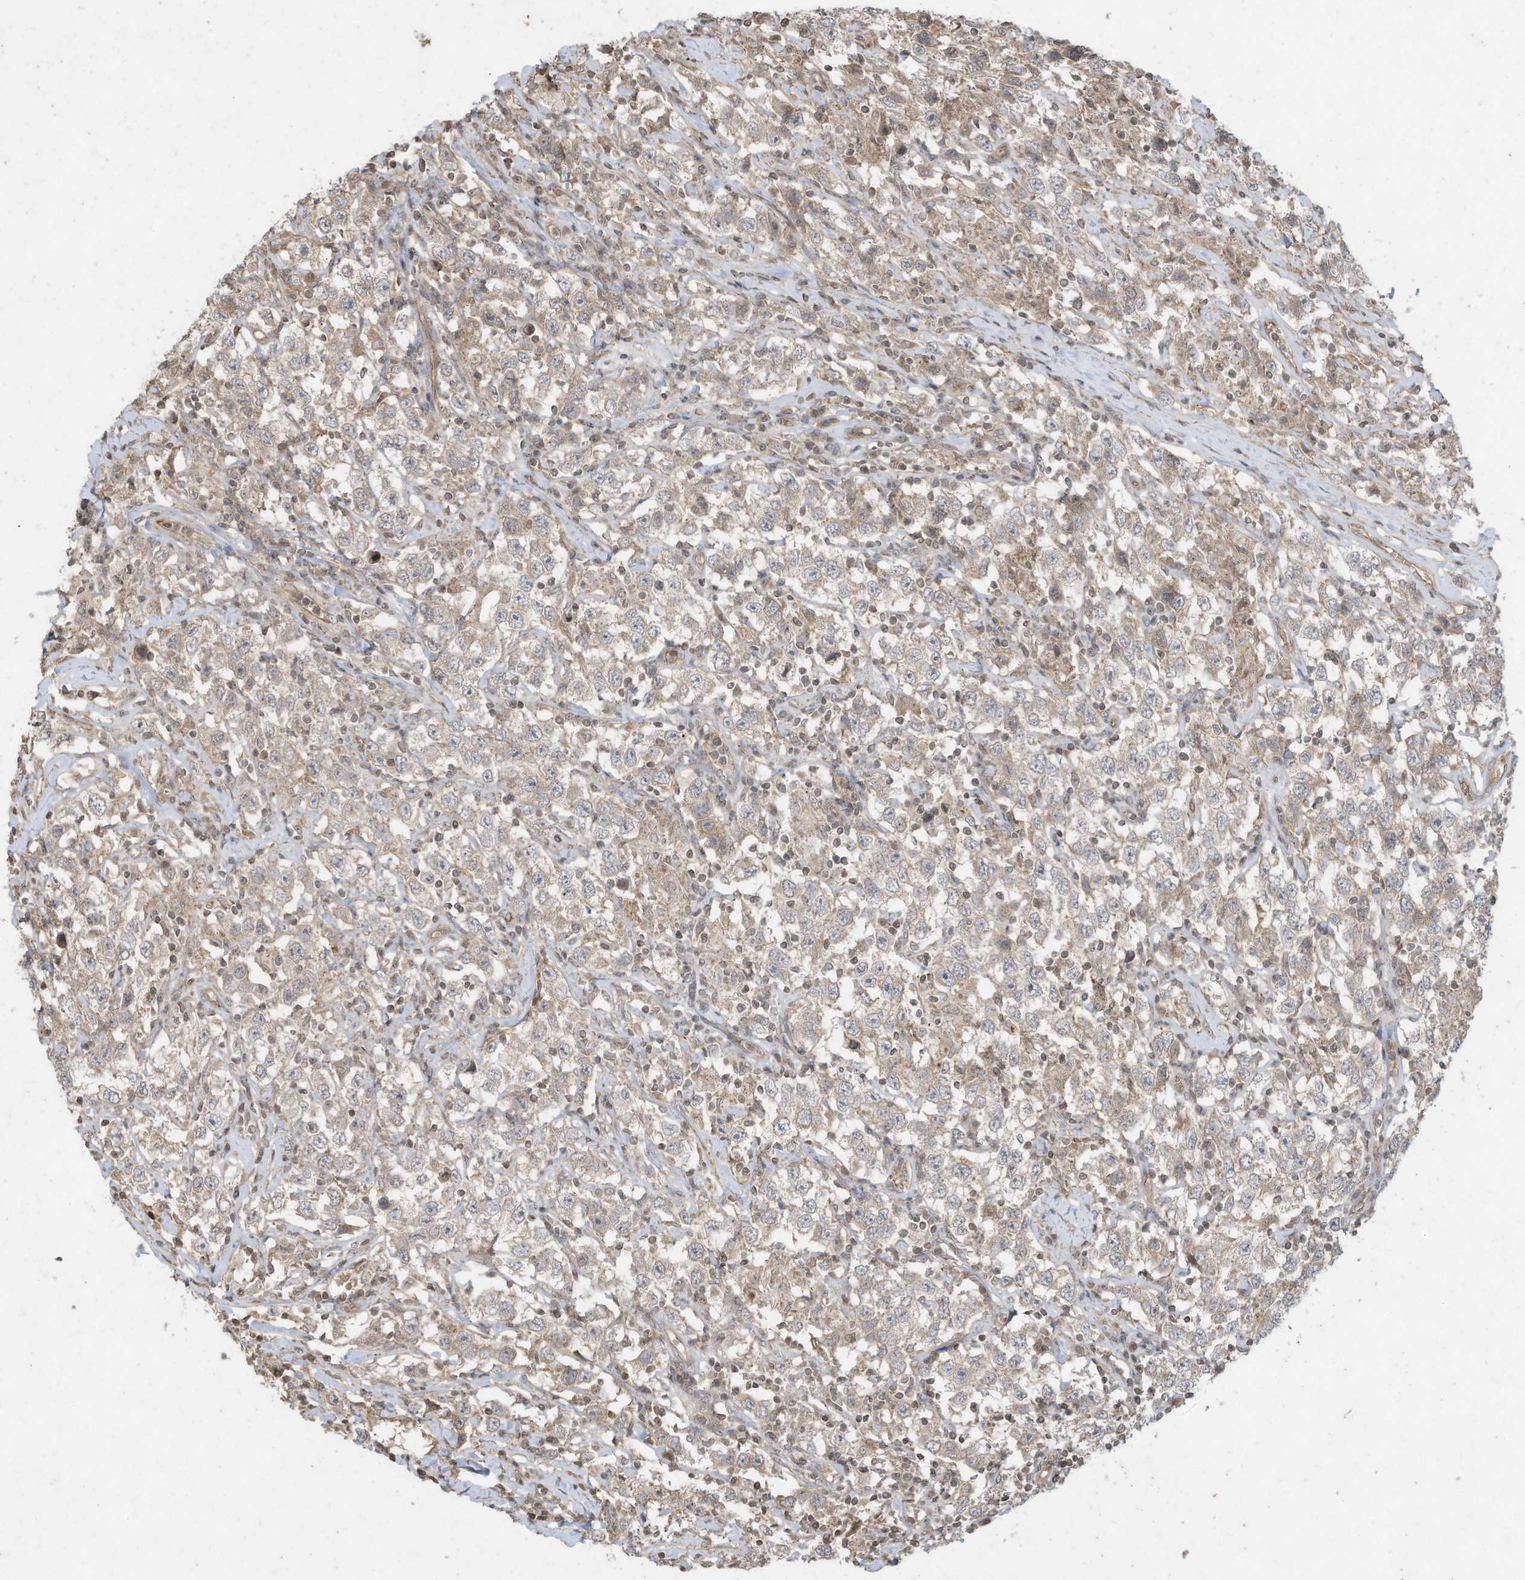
{"staining": {"intensity": "weak", "quantity": ">75%", "location": "cytoplasmic/membranous"}, "tissue": "testis cancer", "cell_type": "Tumor cells", "image_type": "cancer", "snomed": [{"axis": "morphology", "description": "Seminoma, NOS"}, {"axis": "topography", "description": "Testis"}], "caption": "A low amount of weak cytoplasmic/membranous positivity is appreciated in about >75% of tumor cells in testis seminoma tissue.", "gene": "MATN2", "patient": {"sex": "male", "age": 41}}